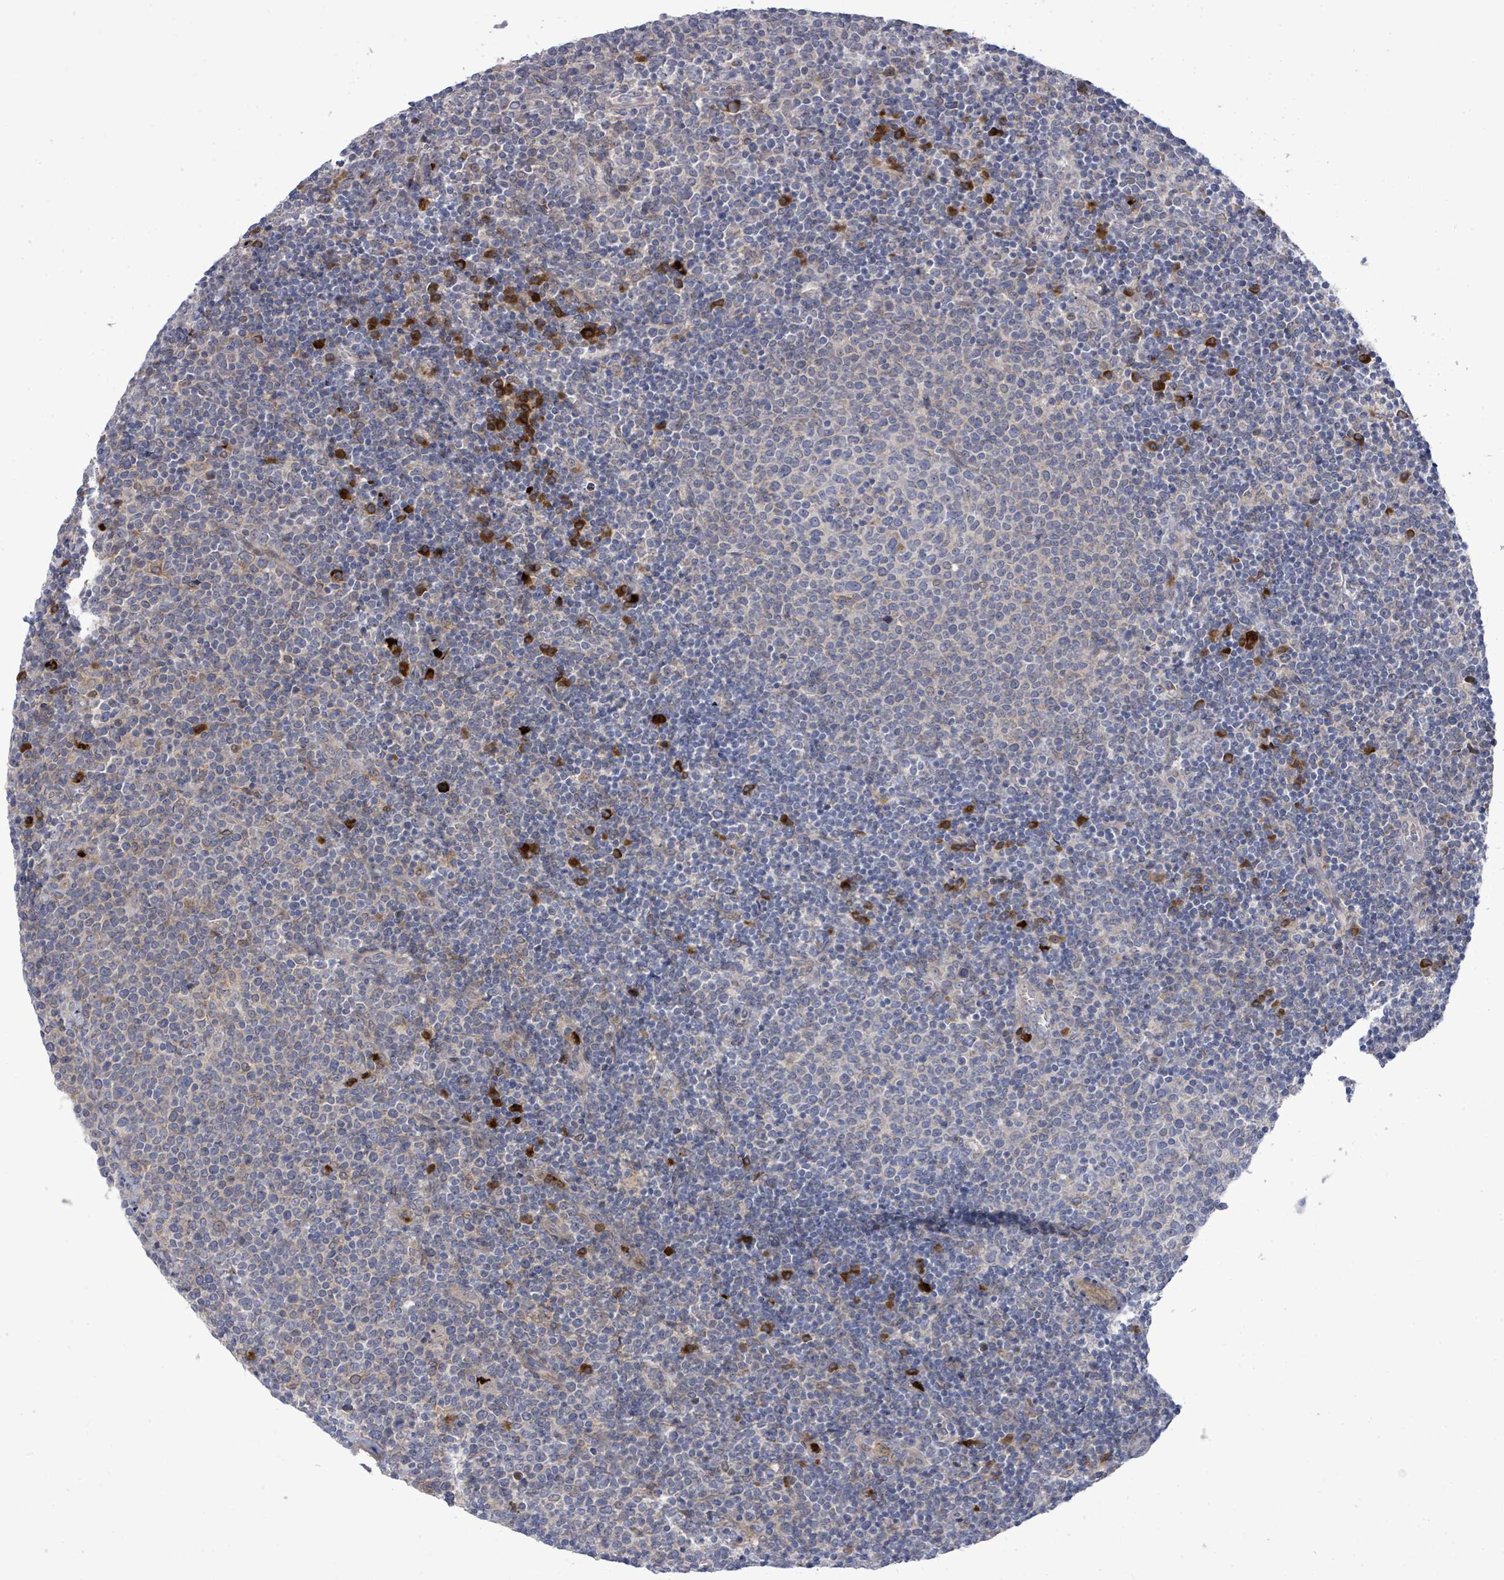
{"staining": {"intensity": "negative", "quantity": "none", "location": "none"}, "tissue": "lymphoma", "cell_type": "Tumor cells", "image_type": "cancer", "snomed": [{"axis": "morphology", "description": "Malignant lymphoma, non-Hodgkin's type, High grade"}, {"axis": "topography", "description": "Lymph node"}], "caption": "Tumor cells are negative for protein expression in human lymphoma. Brightfield microscopy of IHC stained with DAB (brown) and hematoxylin (blue), captured at high magnification.", "gene": "SAR1A", "patient": {"sex": "male", "age": 61}}